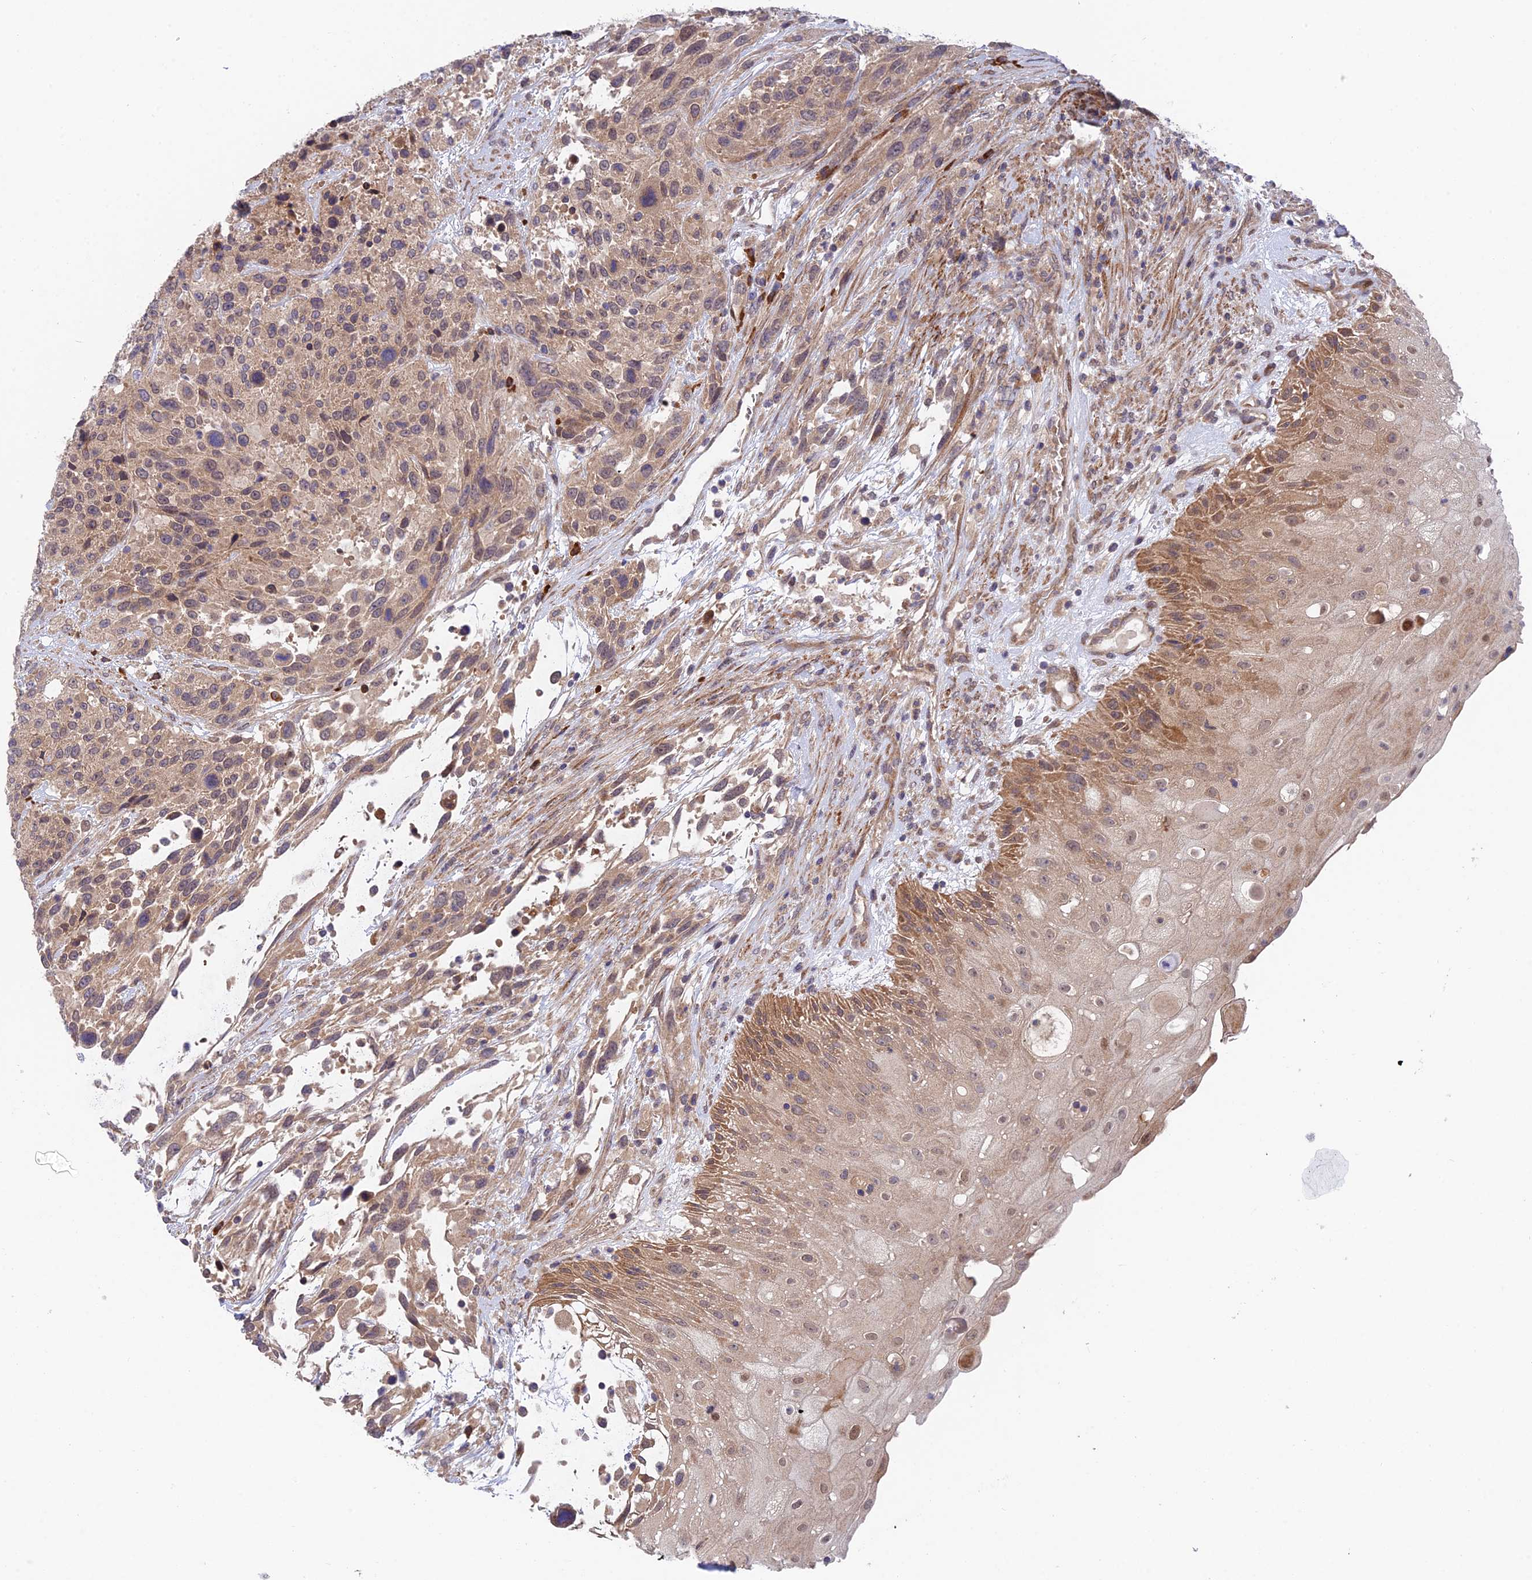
{"staining": {"intensity": "weak", "quantity": ">75%", "location": "cytoplasmic/membranous,nuclear"}, "tissue": "urothelial cancer", "cell_type": "Tumor cells", "image_type": "cancer", "snomed": [{"axis": "morphology", "description": "Urothelial carcinoma, High grade"}, {"axis": "topography", "description": "Urinary bladder"}], "caption": "A brown stain highlights weak cytoplasmic/membranous and nuclear staining of a protein in human urothelial cancer tumor cells.", "gene": "UROS", "patient": {"sex": "female", "age": 70}}